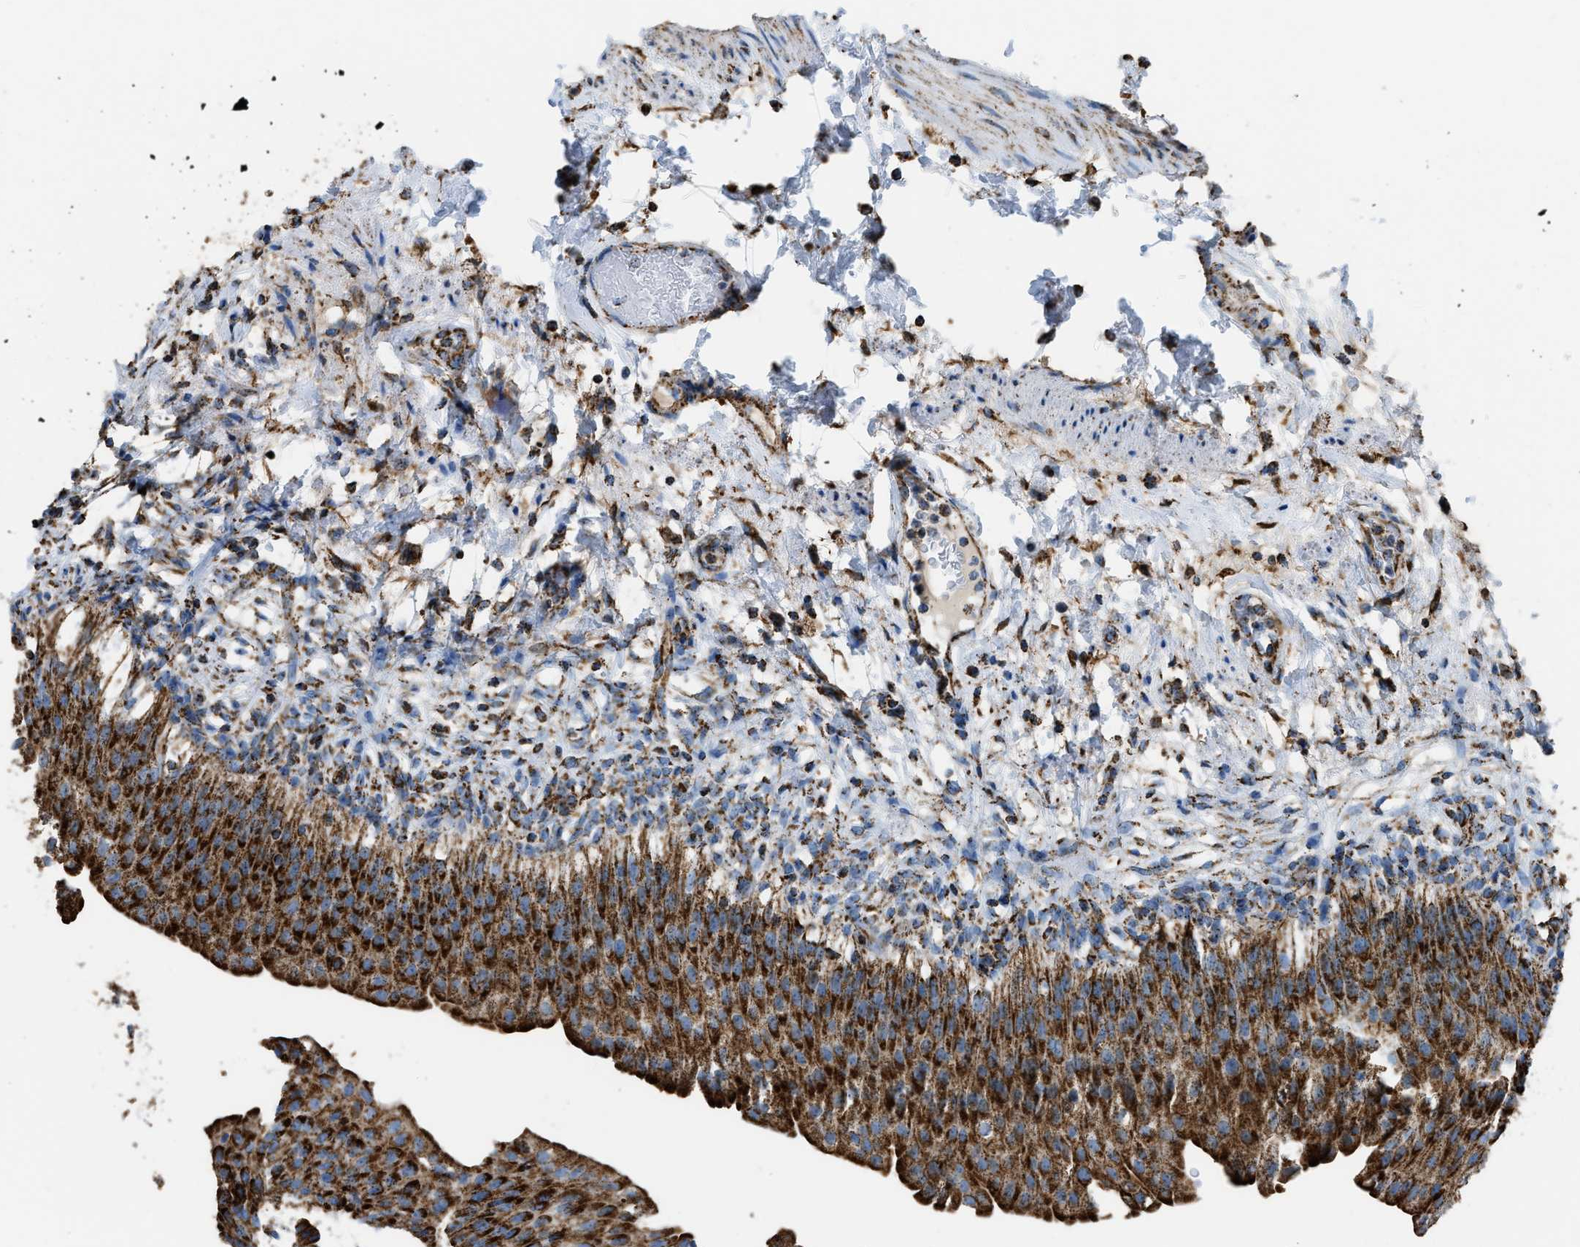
{"staining": {"intensity": "strong", "quantity": ">75%", "location": "cytoplasmic/membranous"}, "tissue": "urinary bladder", "cell_type": "Urothelial cells", "image_type": "normal", "snomed": [{"axis": "morphology", "description": "Normal tissue, NOS"}, {"axis": "topography", "description": "Urinary bladder"}], "caption": "Strong cytoplasmic/membranous protein staining is appreciated in about >75% of urothelial cells in urinary bladder.", "gene": "ETFB", "patient": {"sex": "female", "age": 60}}